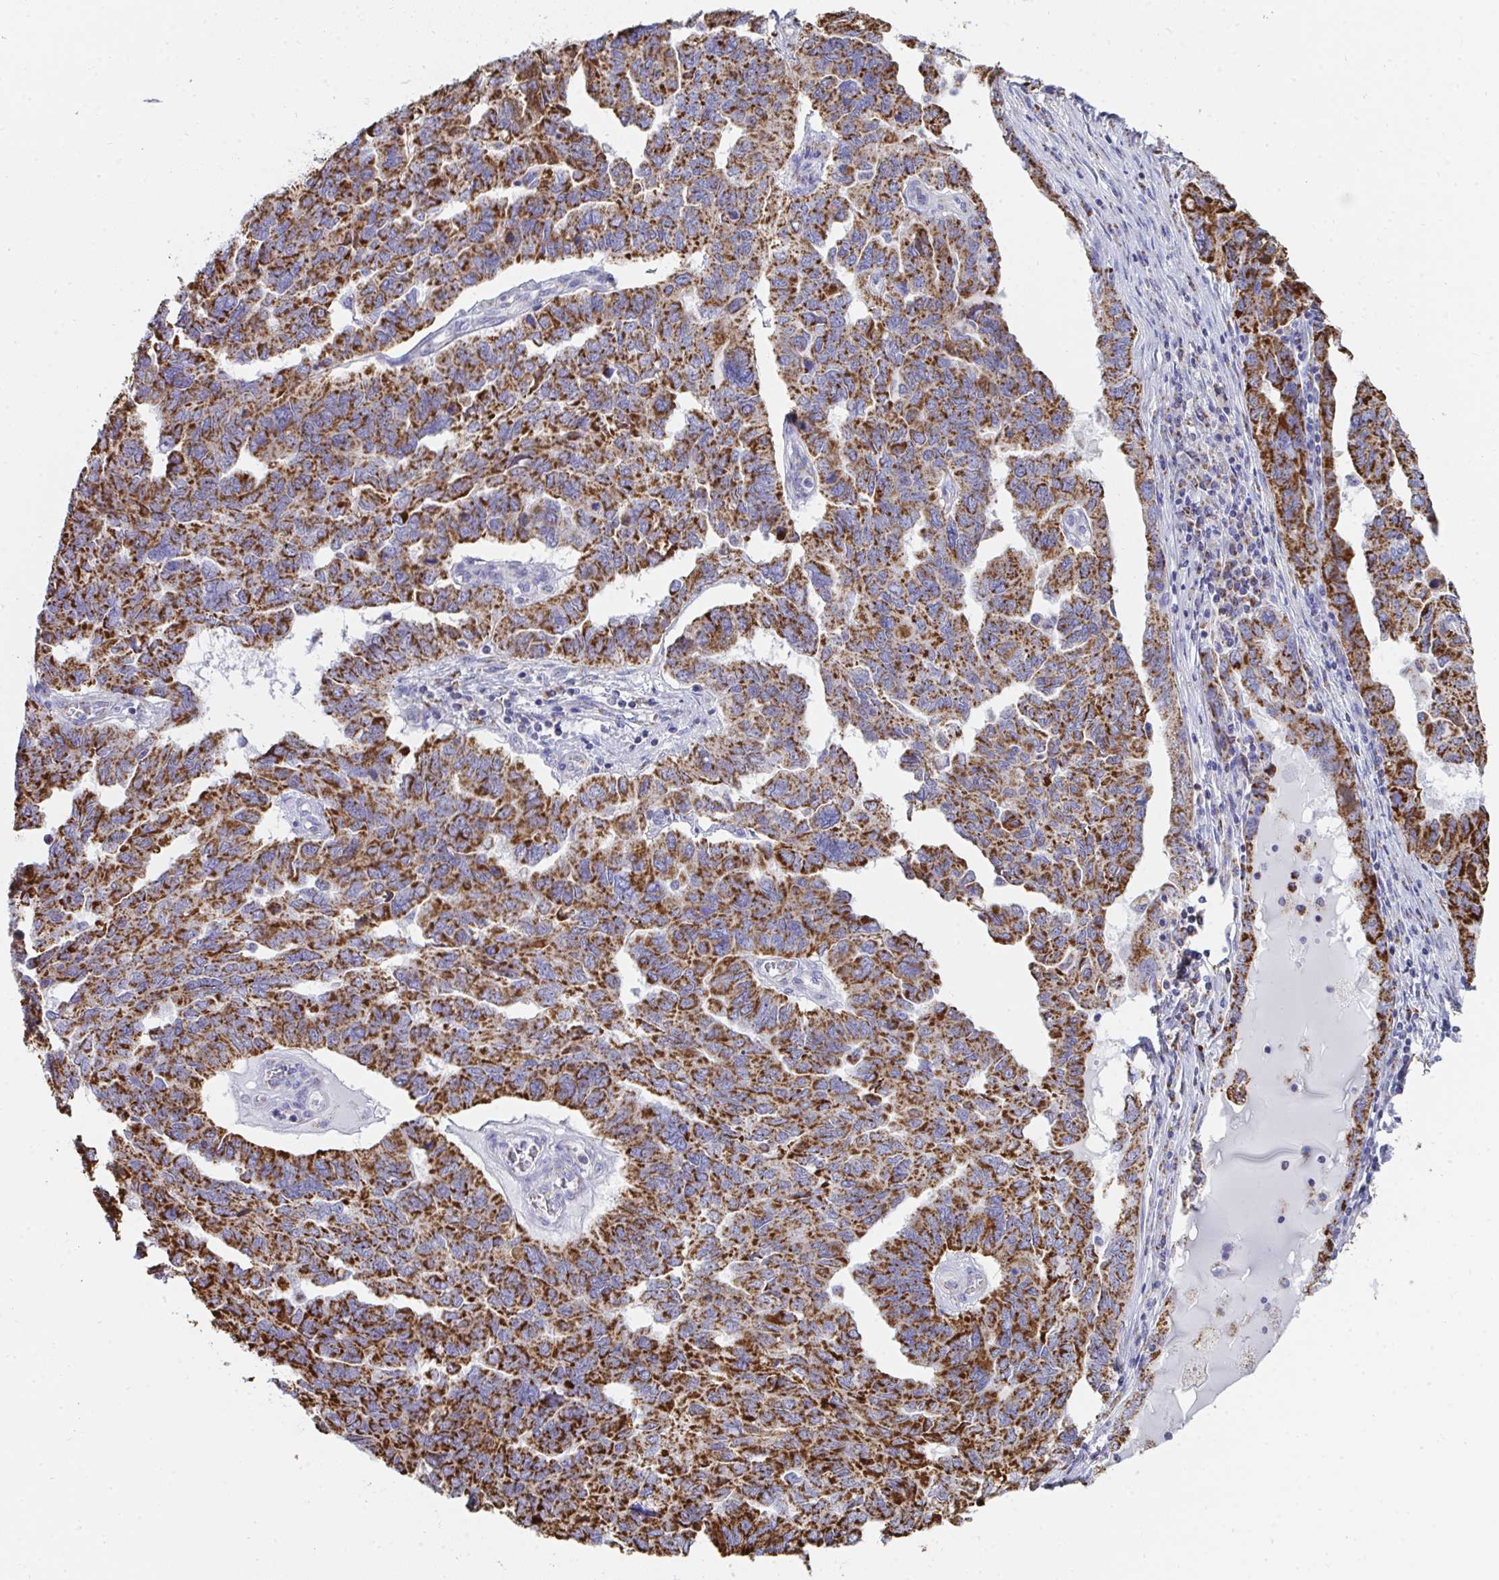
{"staining": {"intensity": "strong", "quantity": ">75%", "location": "cytoplasmic/membranous"}, "tissue": "ovarian cancer", "cell_type": "Tumor cells", "image_type": "cancer", "snomed": [{"axis": "morphology", "description": "Cystadenocarcinoma, serous, NOS"}, {"axis": "topography", "description": "Ovary"}], "caption": "Protein staining demonstrates strong cytoplasmic/membranous staining in about >75% of tumor cells in ovarian cancer.", "gene": "AIFM1", "patient": {"sex": "female", "age": 64}}